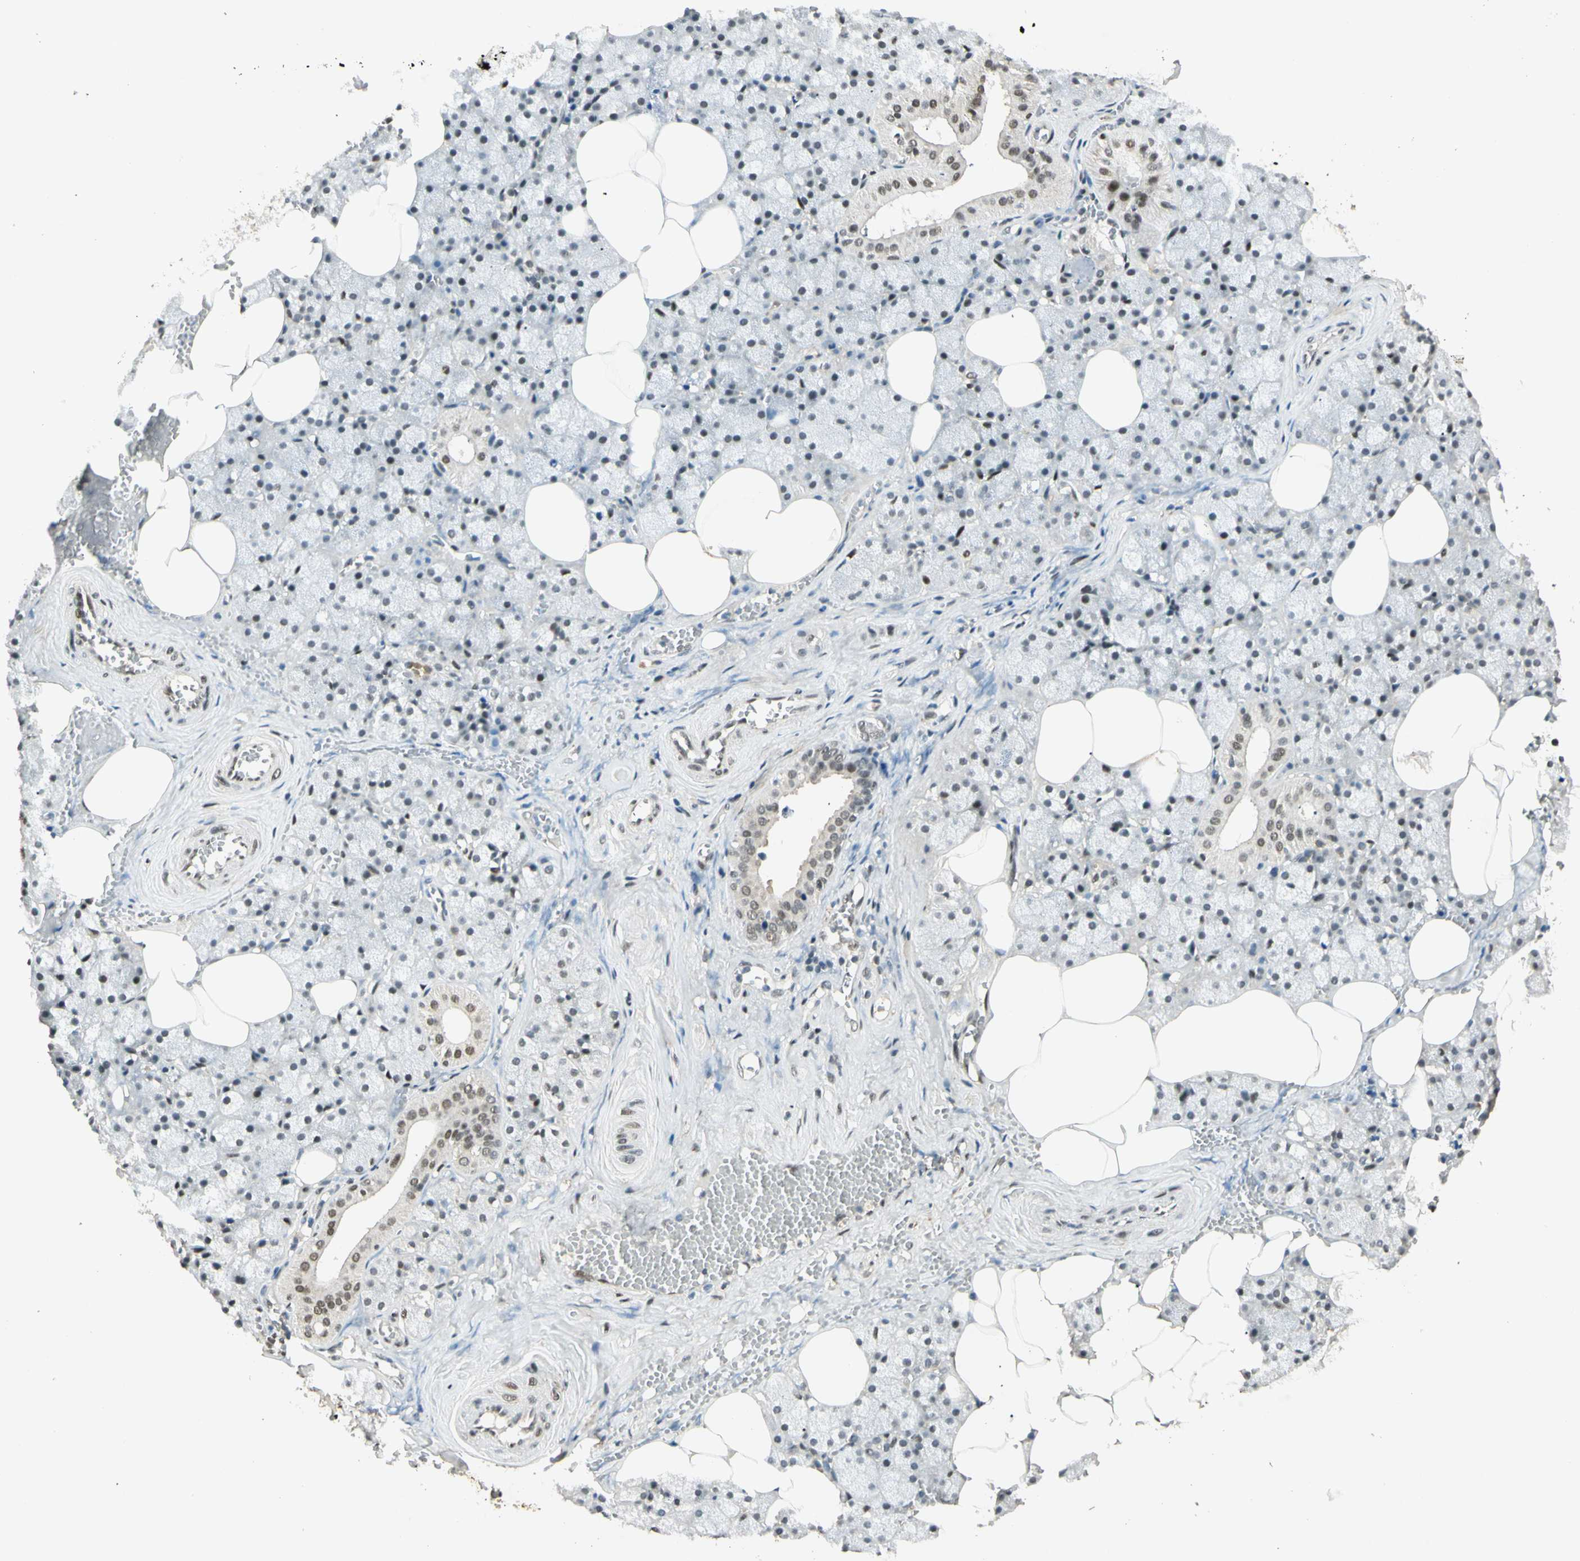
{"staining": {"intensity": "weak", "quantity": "<25%", "location": "cytoplasmic/membranous,nuclear"}, "tissue": "salivary gland", "cell_type": "Glandular cells", "image_type": "normal", "snomed": [{"axis": "morphology", "description": "Normal tissue, NOS"}, {"axis": "topography", "description": "Salivary gland"}], "caption": "The IHC image has no significant staining in glandular cells of salivary gland.", "gene": "ZBTB4", "patient": {"sex": "male", "age": 62}}